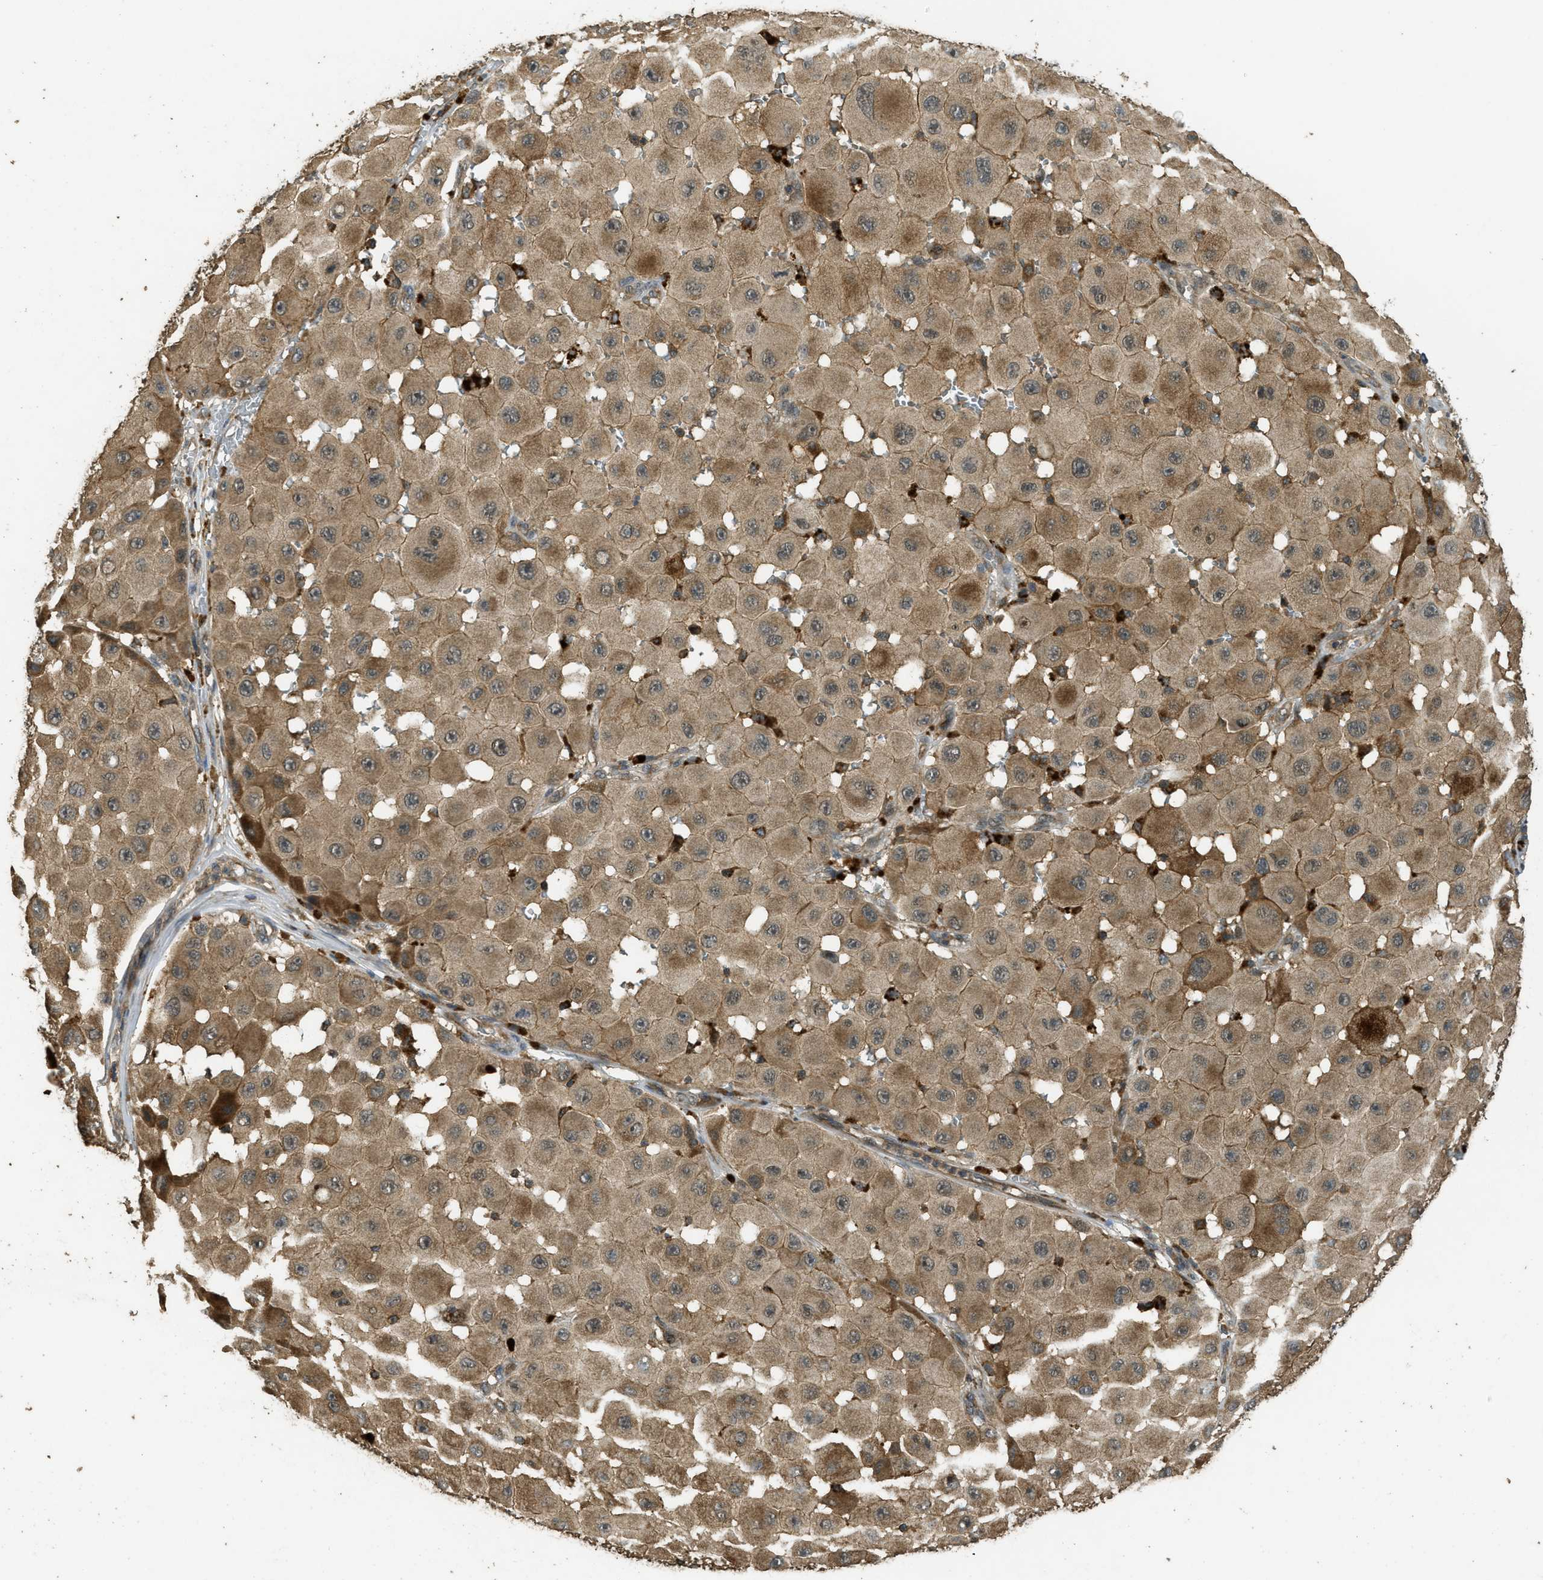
{"staining": {"intensity": "moderate", "quantity": ">75%", "location": "cytoplasmic/membranous"}, "tissue": "melanoma", "cell_type": "Tumor cells", "image_type": "cancer", "snomed": [{"axis": "morphology", "description": "Malignant melanoma, NOS"}, {"axis": "topography", "description": "Skin"}], "caption": "A micrograph showing moderate cytoplasmic/membranous positivity in about >75% of tumor cells in melanoma, as visualized by brown immunohistochemical staining.", "gene": "PPP6R3", "patient": {"sex": "female", "age": 81}}